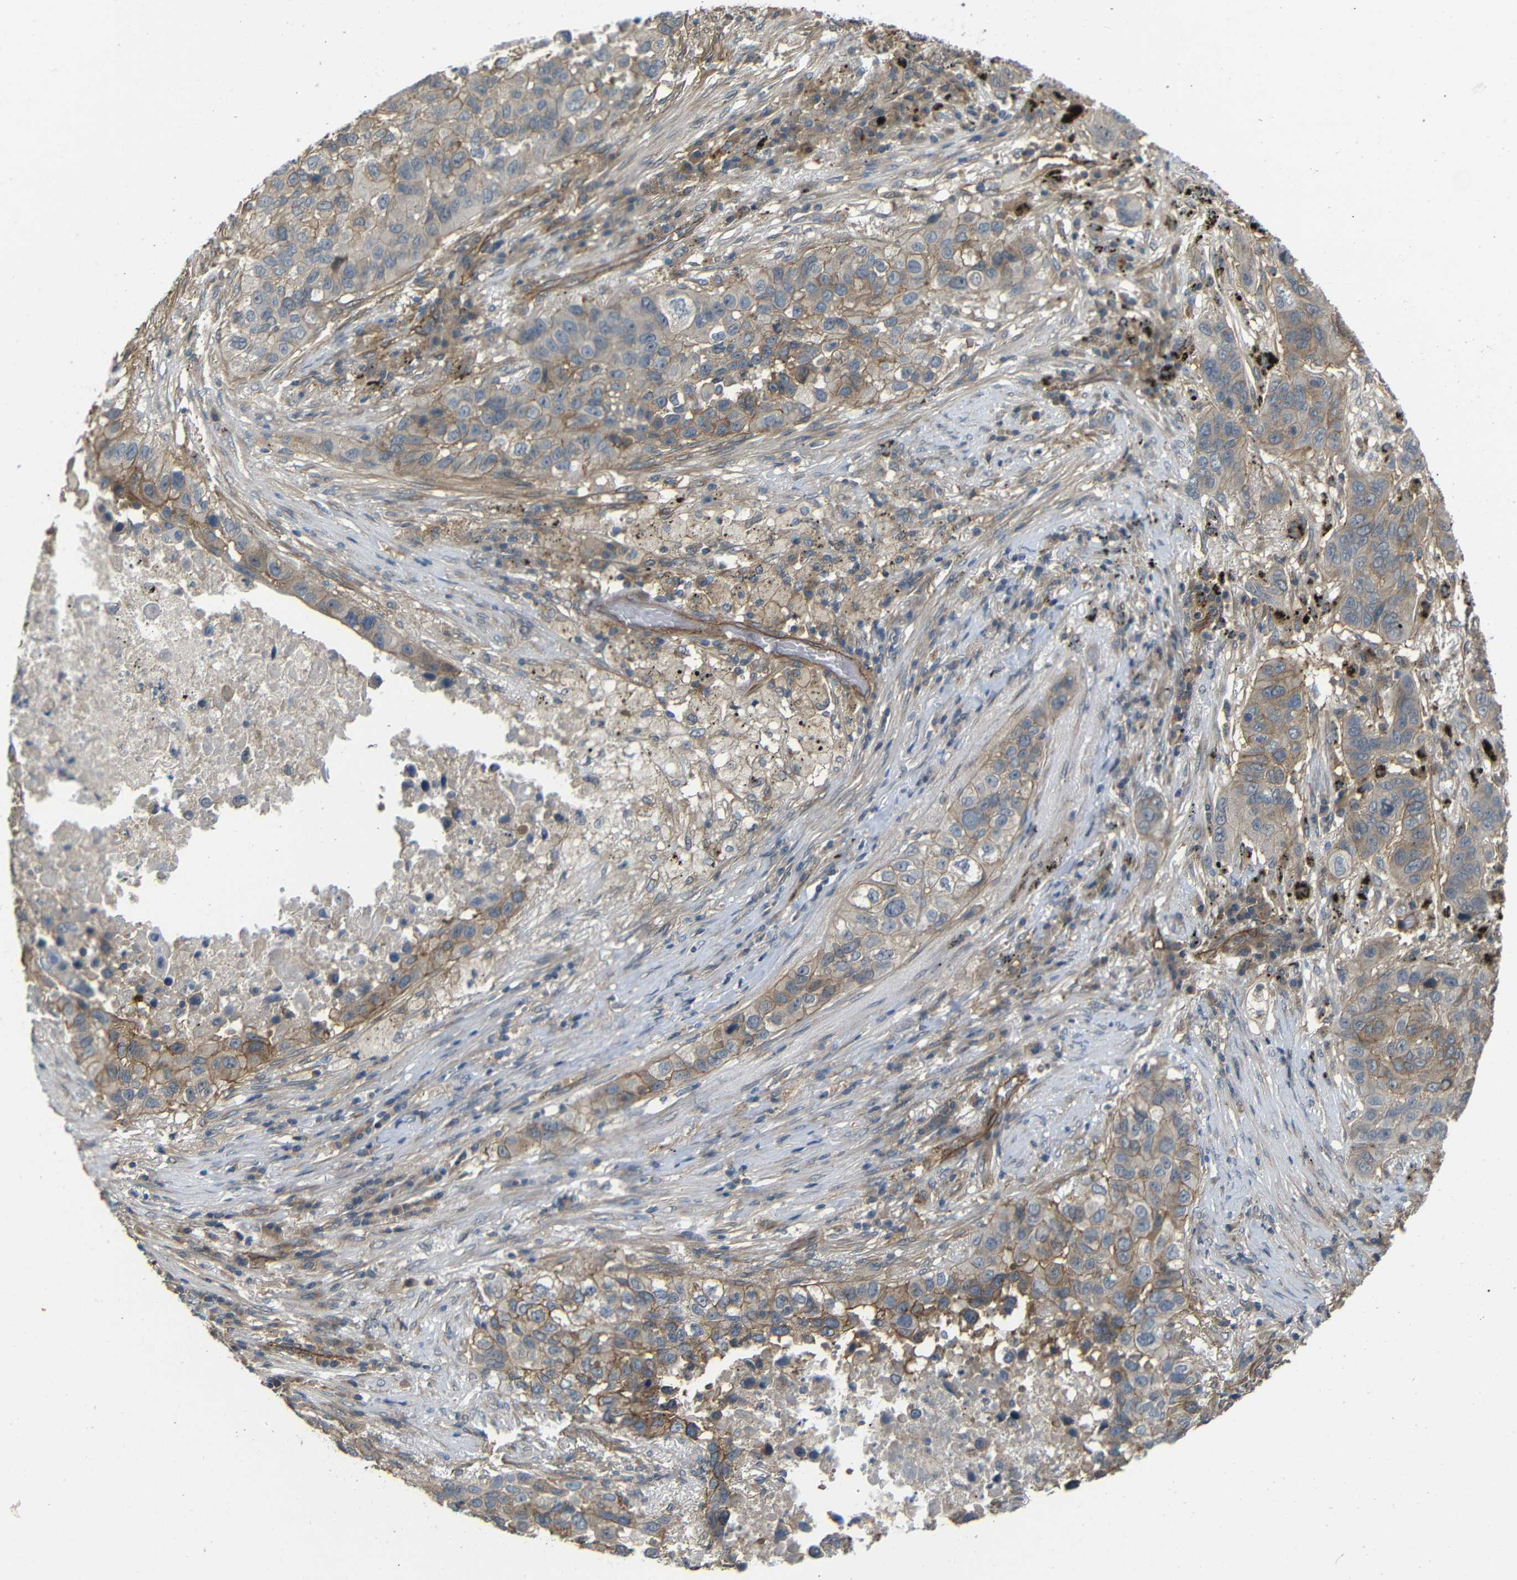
{"staining": {"intensity": "moderate", "quantity": ">75%", "location": "cytoplasmic/membranous"}, "tissue": "lung cancer", "cell_type": "Tumor cells", "image_type": "cancer", "snomed": [{"axis": "morphology", "description": "Squamous cell carcinoma, NOS"}, {"axis": "topography", "description": "Lung"}], "caption": "Squamous cell carcinoma (lung) tissue shows moderate cytoplasmic/membranous positivity in about >75% of tumor cells, visualized by immunohistochemistry.", "gene": "RELL1", "patient": {"sex": "male", "age": 57}}